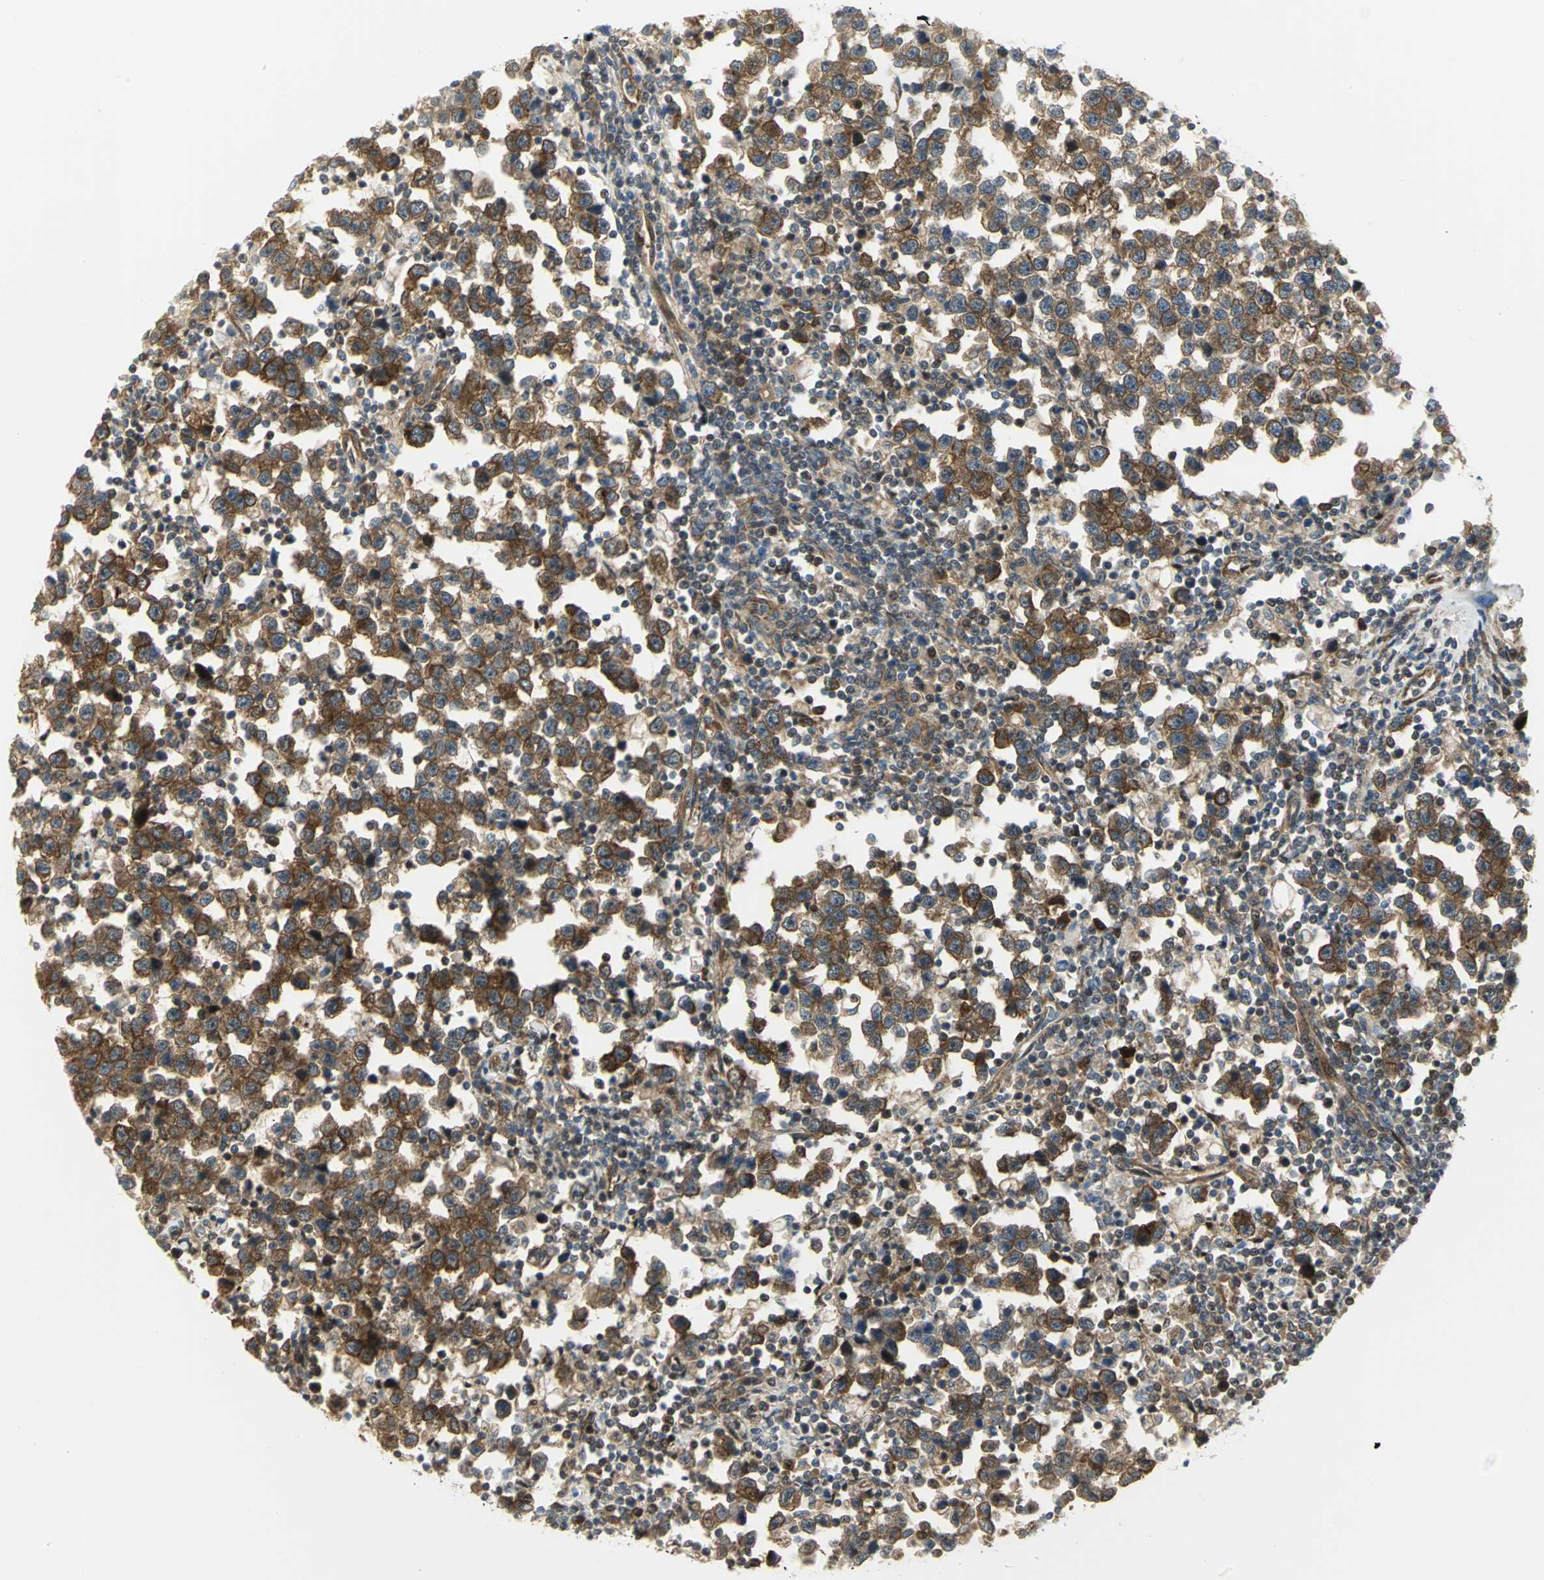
{"staining": {"intensity": "moderate", "quantity": ">75%", "location": "cytoplasmic/membranous"}, "tissue": "testis cancer", "cell_type": "Tumor cells", "image_type": "cancer", "snomed": [{"axis": "morphology", "description": "Seminoma, NOS"}, {"axis": "topography", "description": "Testis"}], "caption": "This is a histology image of immunohistochemistry staining of seminoma (testis), which shows moderate staining in the cytoplasmic/membranous of tumor cells.", "gene": "EEA1", "patient": {"sex": "male", "age": 43}}